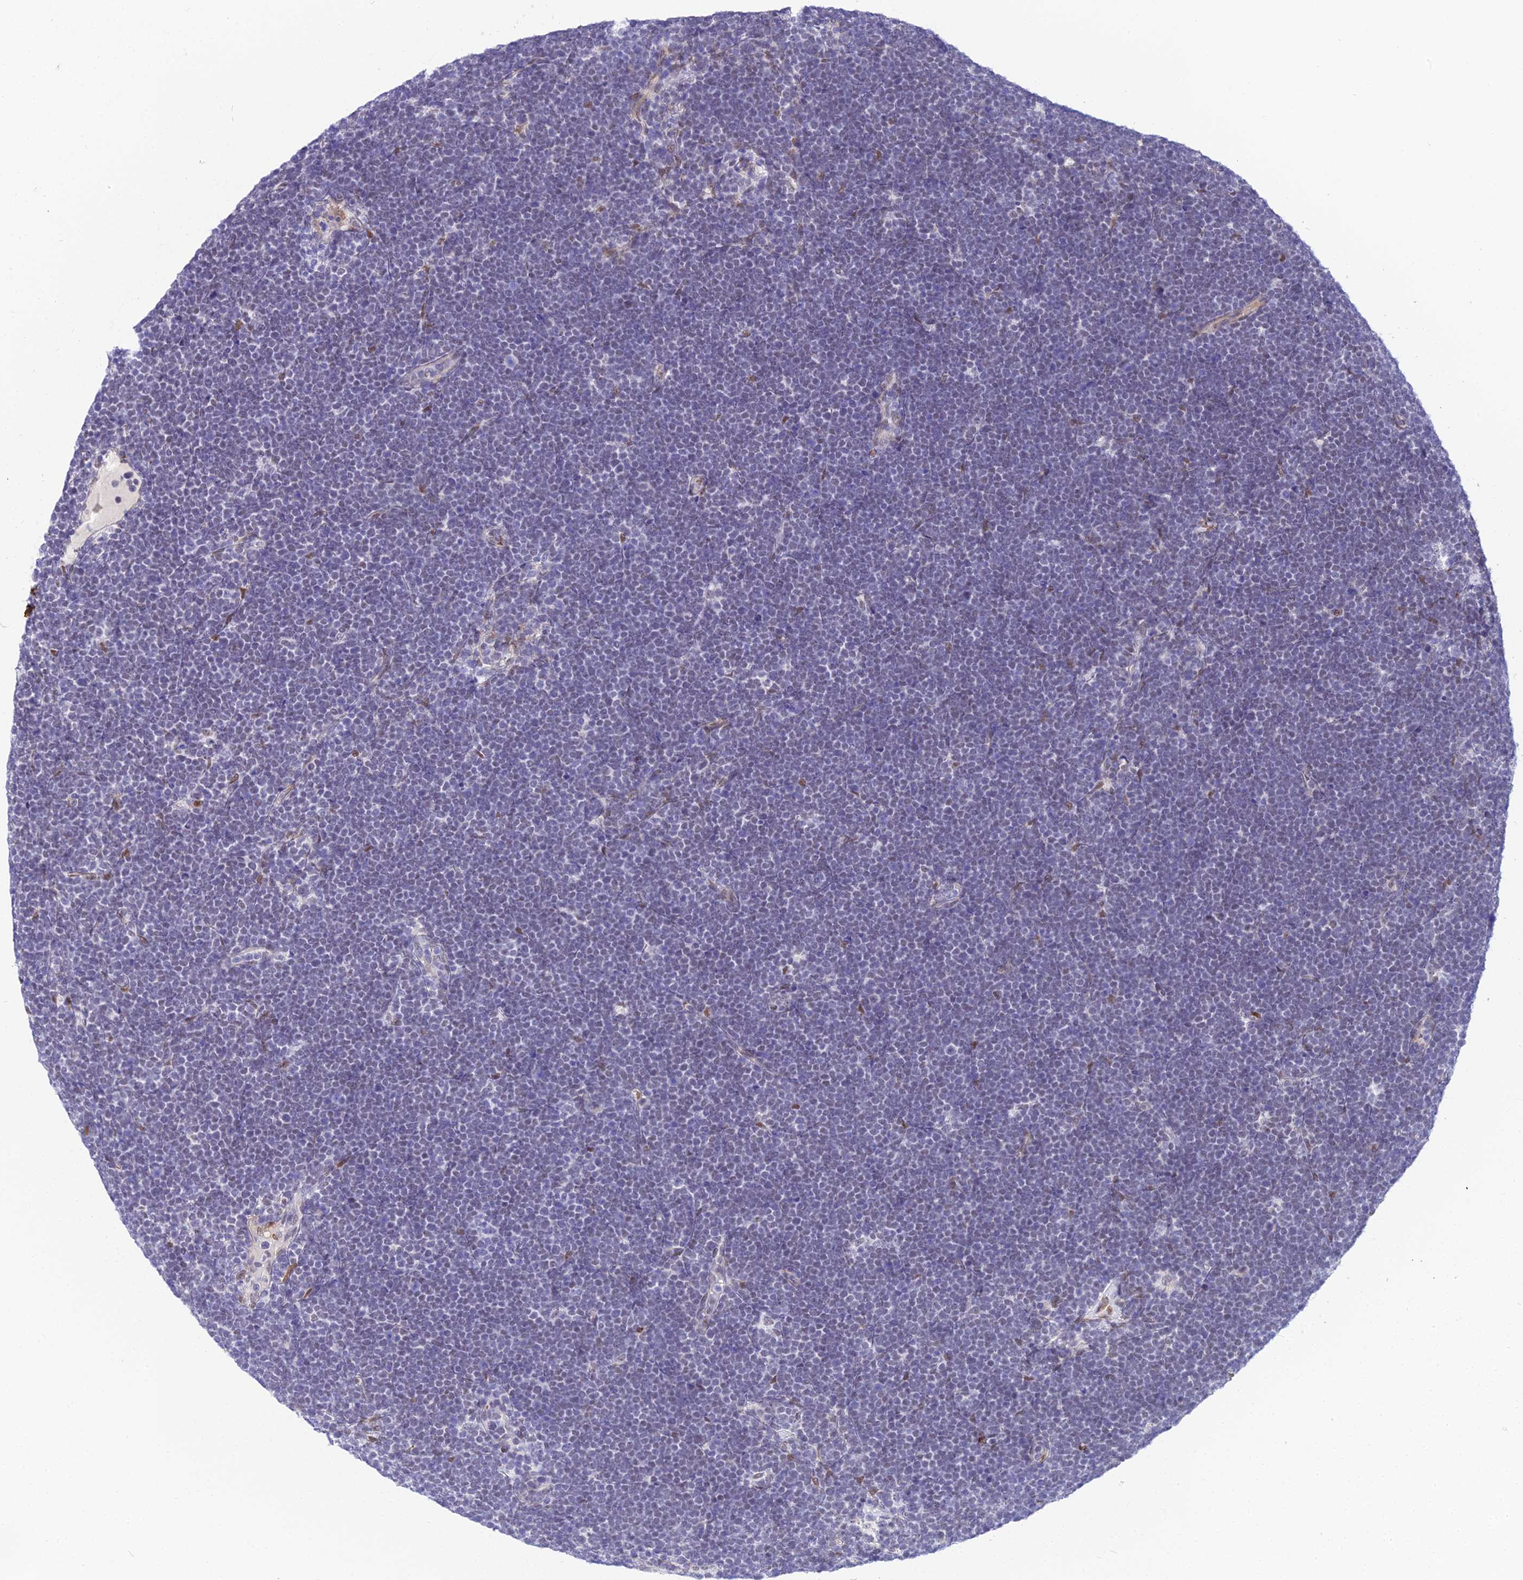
{"staining": {"intensity": "negative", "quantity": "none", "location": "none"}, "tissue": "lymphoma", "cell_type": "Tumor cells", "image_type": "cancer", "snomed": [{"axis": "morphology", "description": "Malignant lymphoma, non-Hodgkin's type, High grade"}, {"axis": "topography", "description": "Lymph node"}], "caption": "High power microscopy micrograph of an immunohistochemistry (IHC) micrograph of high-grade malignant lymphoma, non-Hodgkin's type, revealing no significant staining in tumor cells.", "gene": "BCL9", "patient": {"sex": "male", "age": 13}}